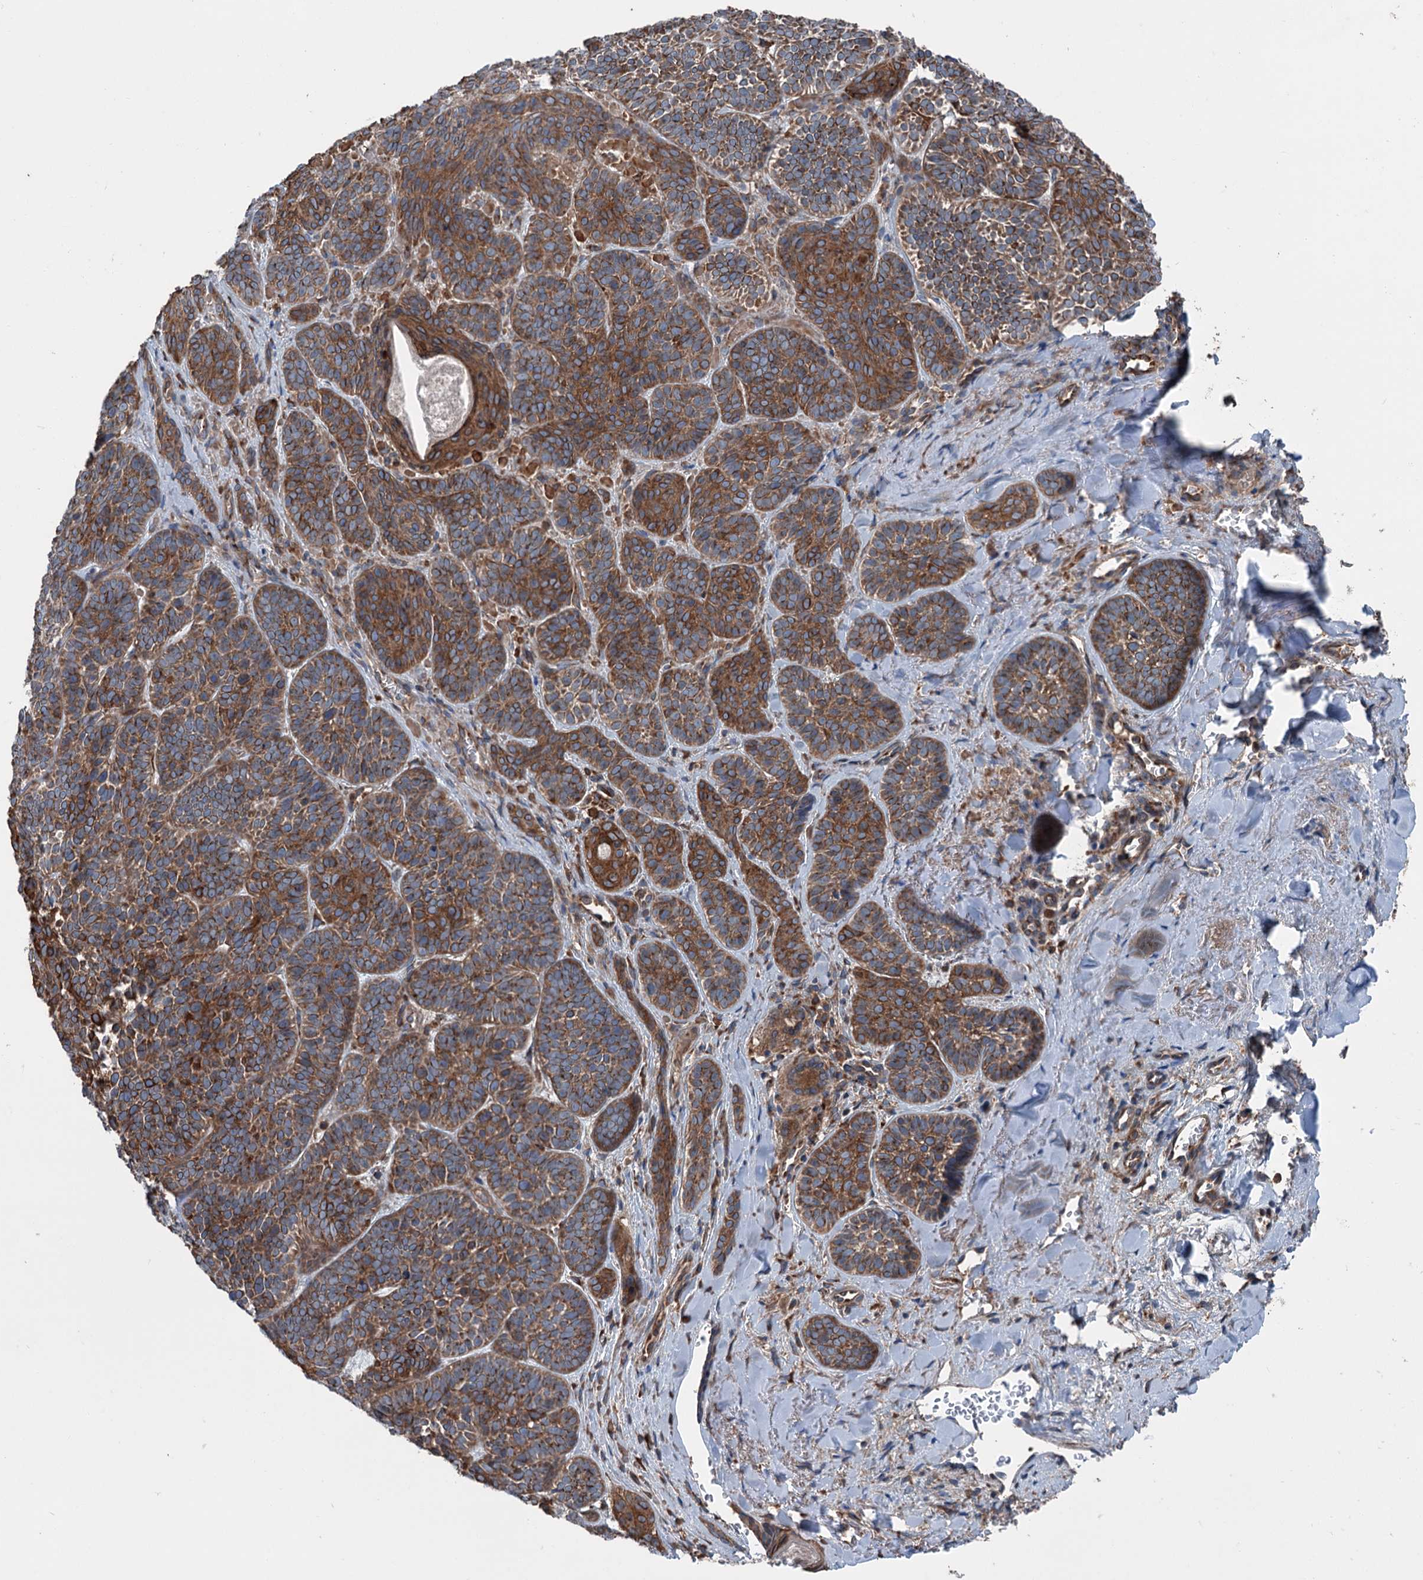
{"staining": {"intensity": "strong", "quantity": ">75%", "location": "cytoplasmic/membranous"}, "tissue": "skin cancer", "cell_type": "Tumor cells", "image_type": "cancer", "snomed": [{"axis": "morphology", "description": "Basal cell carcinoma"}, {"axis": "topography", "description": "Skin"}], "caption": "DAB immunohistochemical staining of human skin basal cell carcinoma displays strong cytoplasmic/membranous protein staining in approximately >75% of tumor cells.", "gene": "CALCOCO1", "patient": {"sex": "male", "age": 85}}